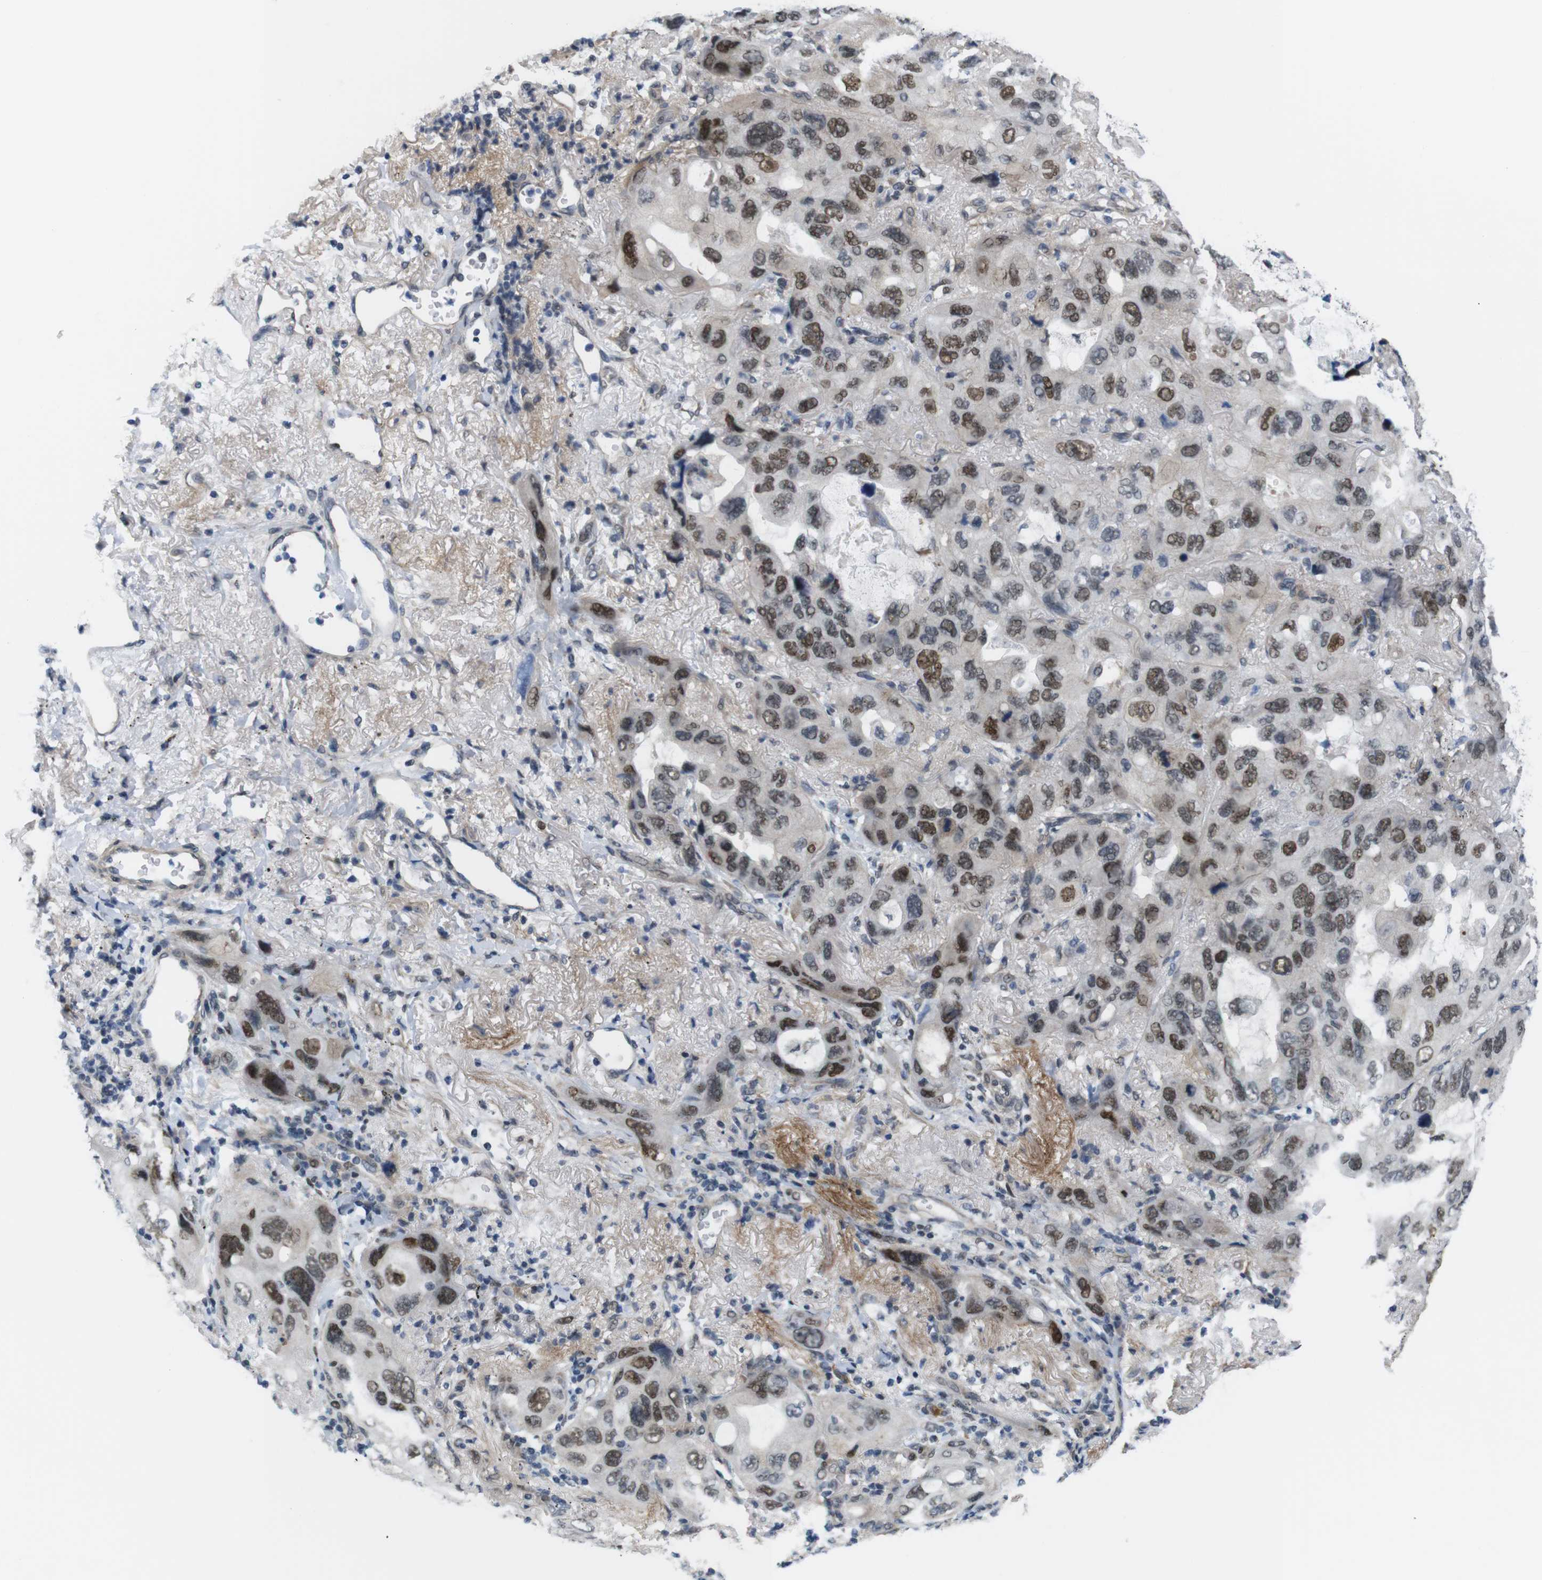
{"staining": {"intensity": "moderate", "quantity": ">75%", "location": "nuclear"}, "tissue": "lung cancer", "cell_type": "Tumor cells", "image_type": "cancer", "snomed": [{"axis": "morphology", "description": "Squamous cell carcinoma, NOS"}, {"axis": "topography", "description": "Lung"}], "caption": "This is an image of immunohistochemistry (IHC) staining of lung squamous cell carcinoma, which shows moderate staining in the nuclear of tumor cells.", "gene": "SMCO2", "patient": {"sex": "female", "age": 73}}